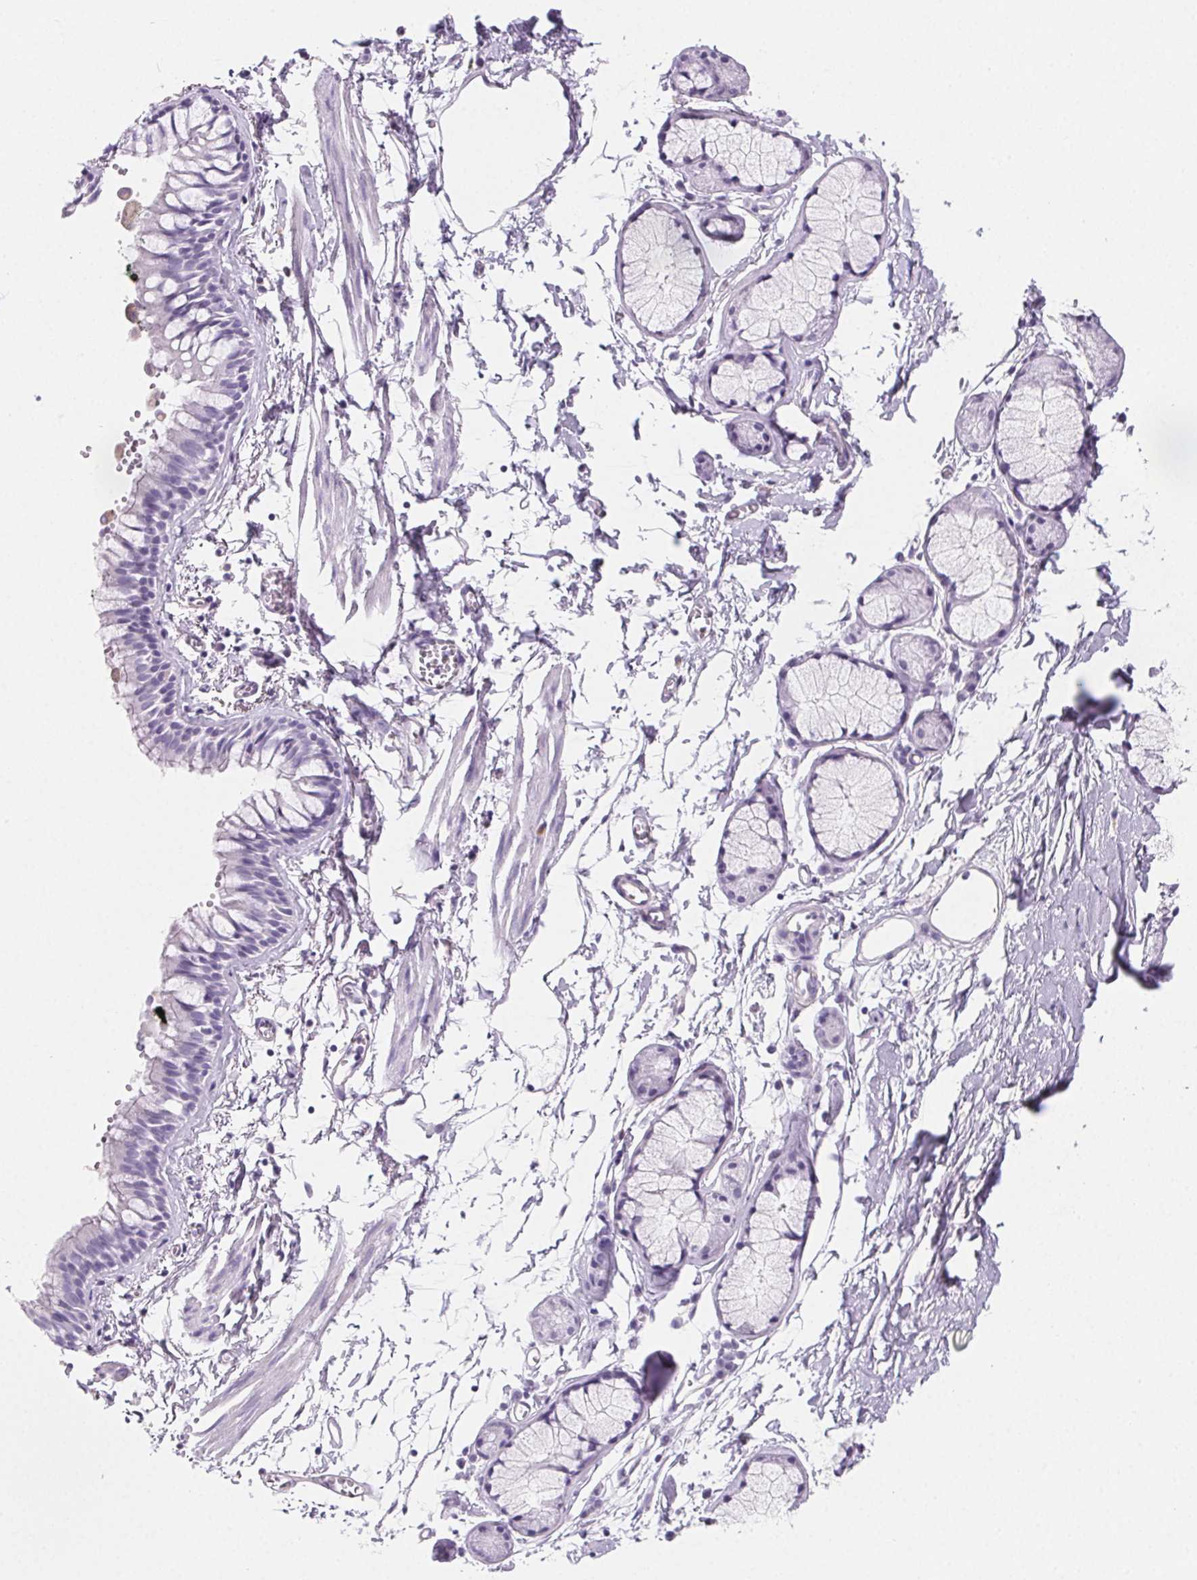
{"staining": {"intensity": "negative", "quantity": "none", "location": "none"}, "tissue": "bronchus", "cell_type": "Respiratory epithelial cells", "image_type": "normal", "snomed": [{"axis": "morphology", "description": "Normal tissue, NOS"}, {"axis": "topography", "description": "Cartilage tissue"}, {"axis": "topography", "description": "Bronchus"}], "caption": "Immunohistochemistry (IHC) image of benign bronchus: bronchus stained with DAB reveals no significant protein staining in respiratory epithelial cells.", "gene": "PRSS1", "patient": {"sex": "female", "age": 59}}